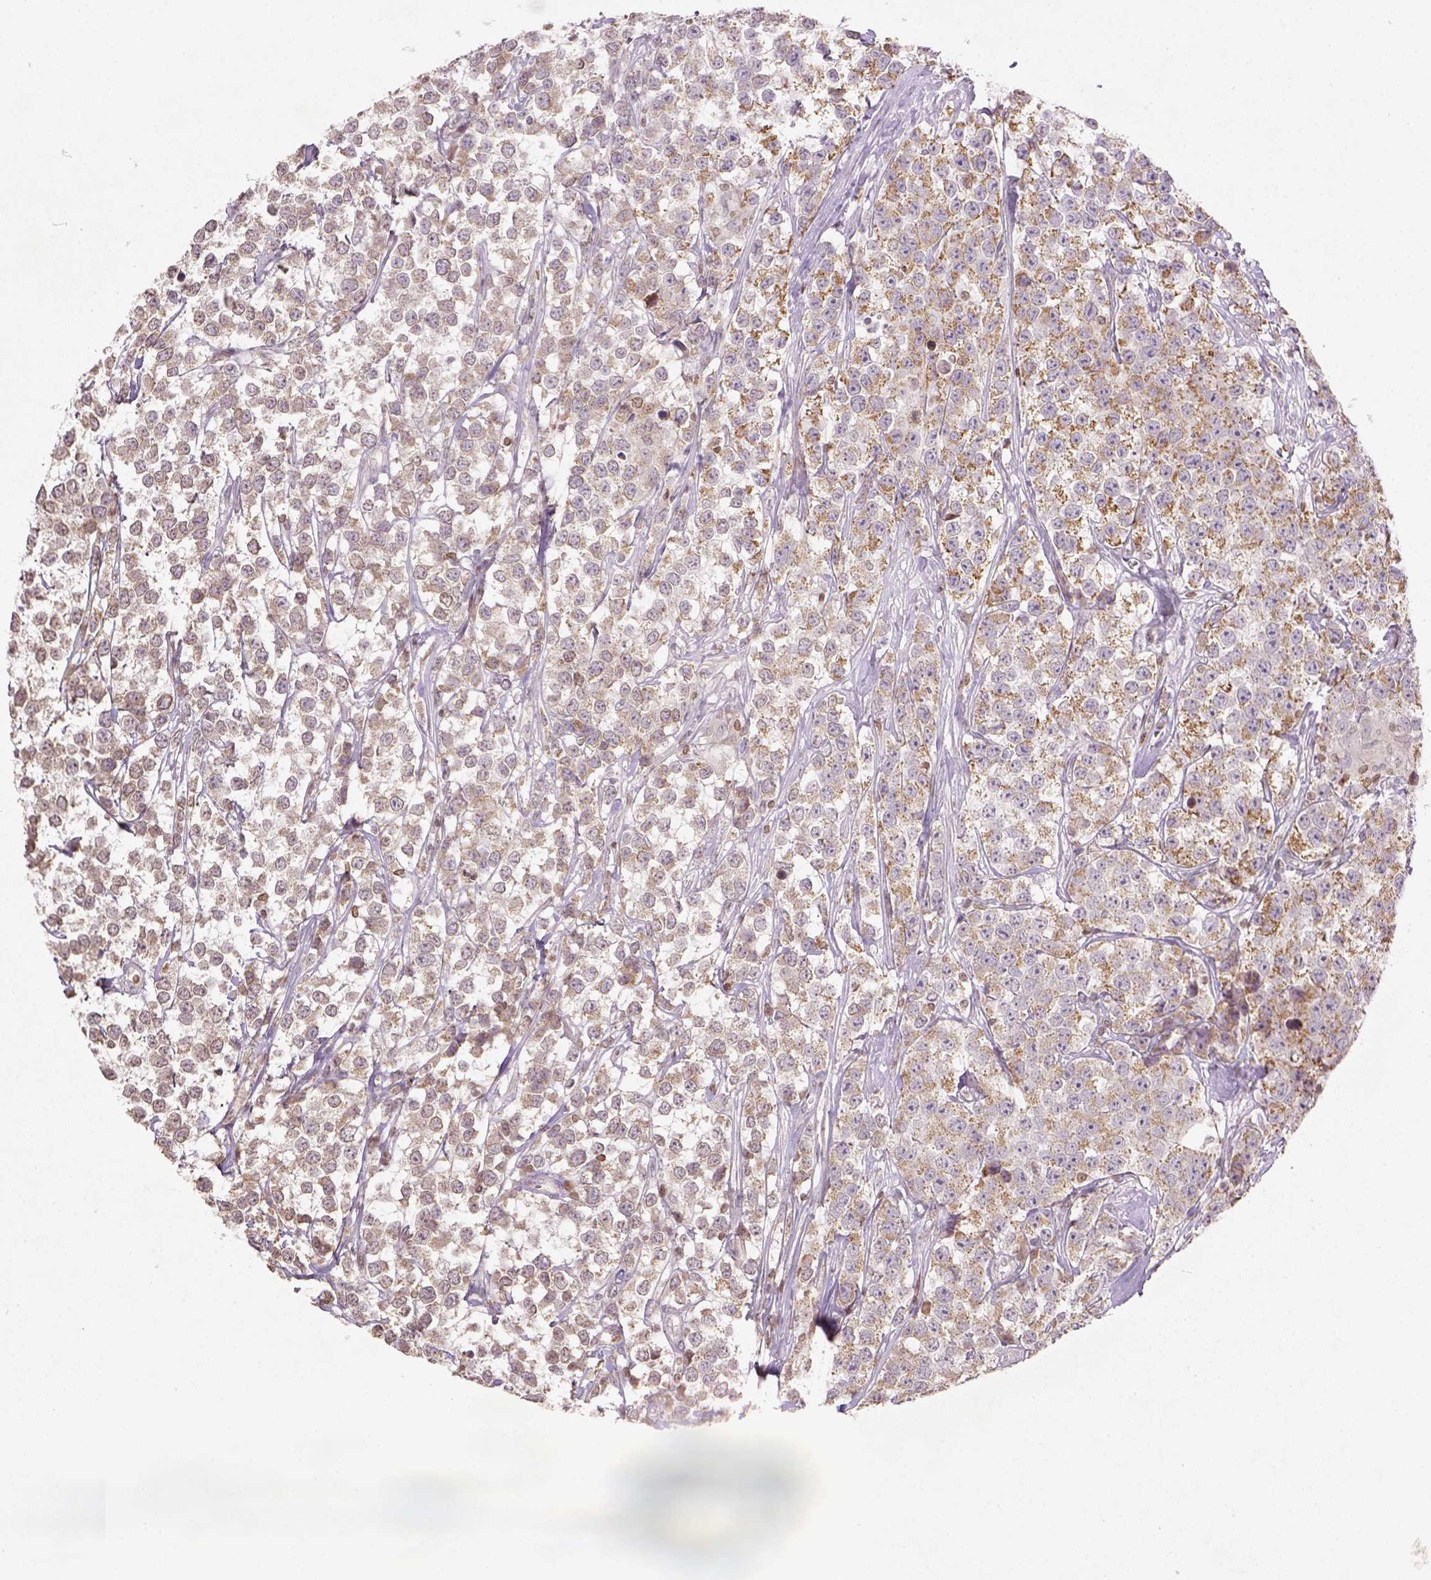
{"staining": {"intensity": "weak", "quantity": ">75%", "location": "cytoplasmic/membranous"}, "tissue": "testis cancer", "cell_type": "Tumor cells", "image_type": "cancer", "snomed": [{"axis": "morphology", "description": "Seminoma, NOS"}, {"axis": "topography", "description": "Testis"}], "caption": "A brown stain labels weak cytoplasmic/membranous expression of a protein in testis cancer tumor cells.", "gene": "NUDT3", "patient": {"sex": "male", "age": 59}}